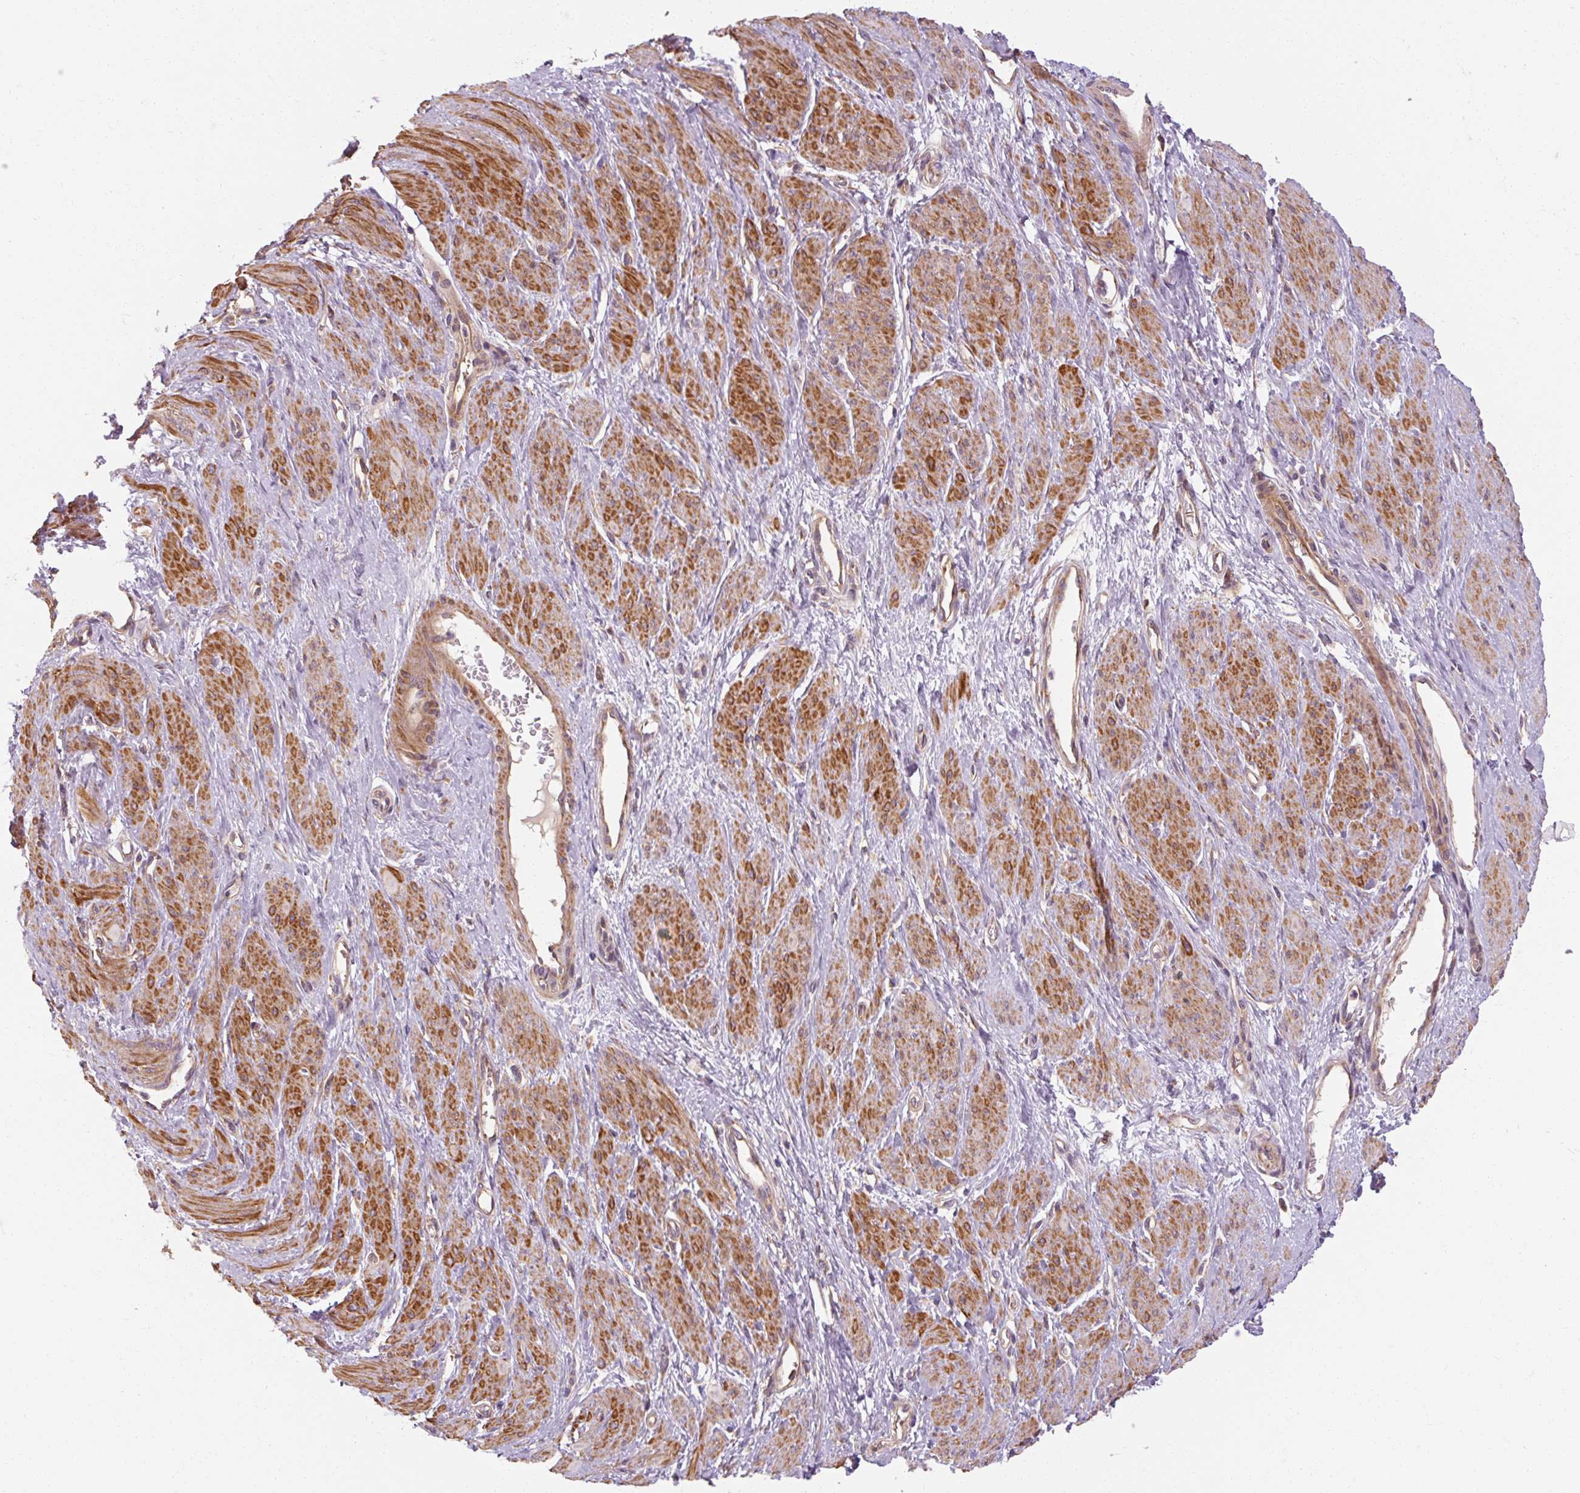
{"staining": {"intensity": "moderate", "quantity": ">75%", "location": "cytoplasmic/membranous"}, "tissue": "smooth muscle", "cell_type": "Smooth muscle cells", "image_type": "normal", "snomed": [{"axis": "morphology", "description": "Normal tissue, NOS"}, {"axis": "topography", "description": "Smooth muscle"}, {"axis": "topography", "description": "Uterus"}], "caption": "Moderate cytoplasmic/membranous expression is appreciated in approximately >75% of smooth muscle cells in normal smooth muscle. The protein of interest is shown in brown color, while the nuclei are stained blue.", "gene": "TBC1D4", "patient": {"sex": "female", "age": 39}}